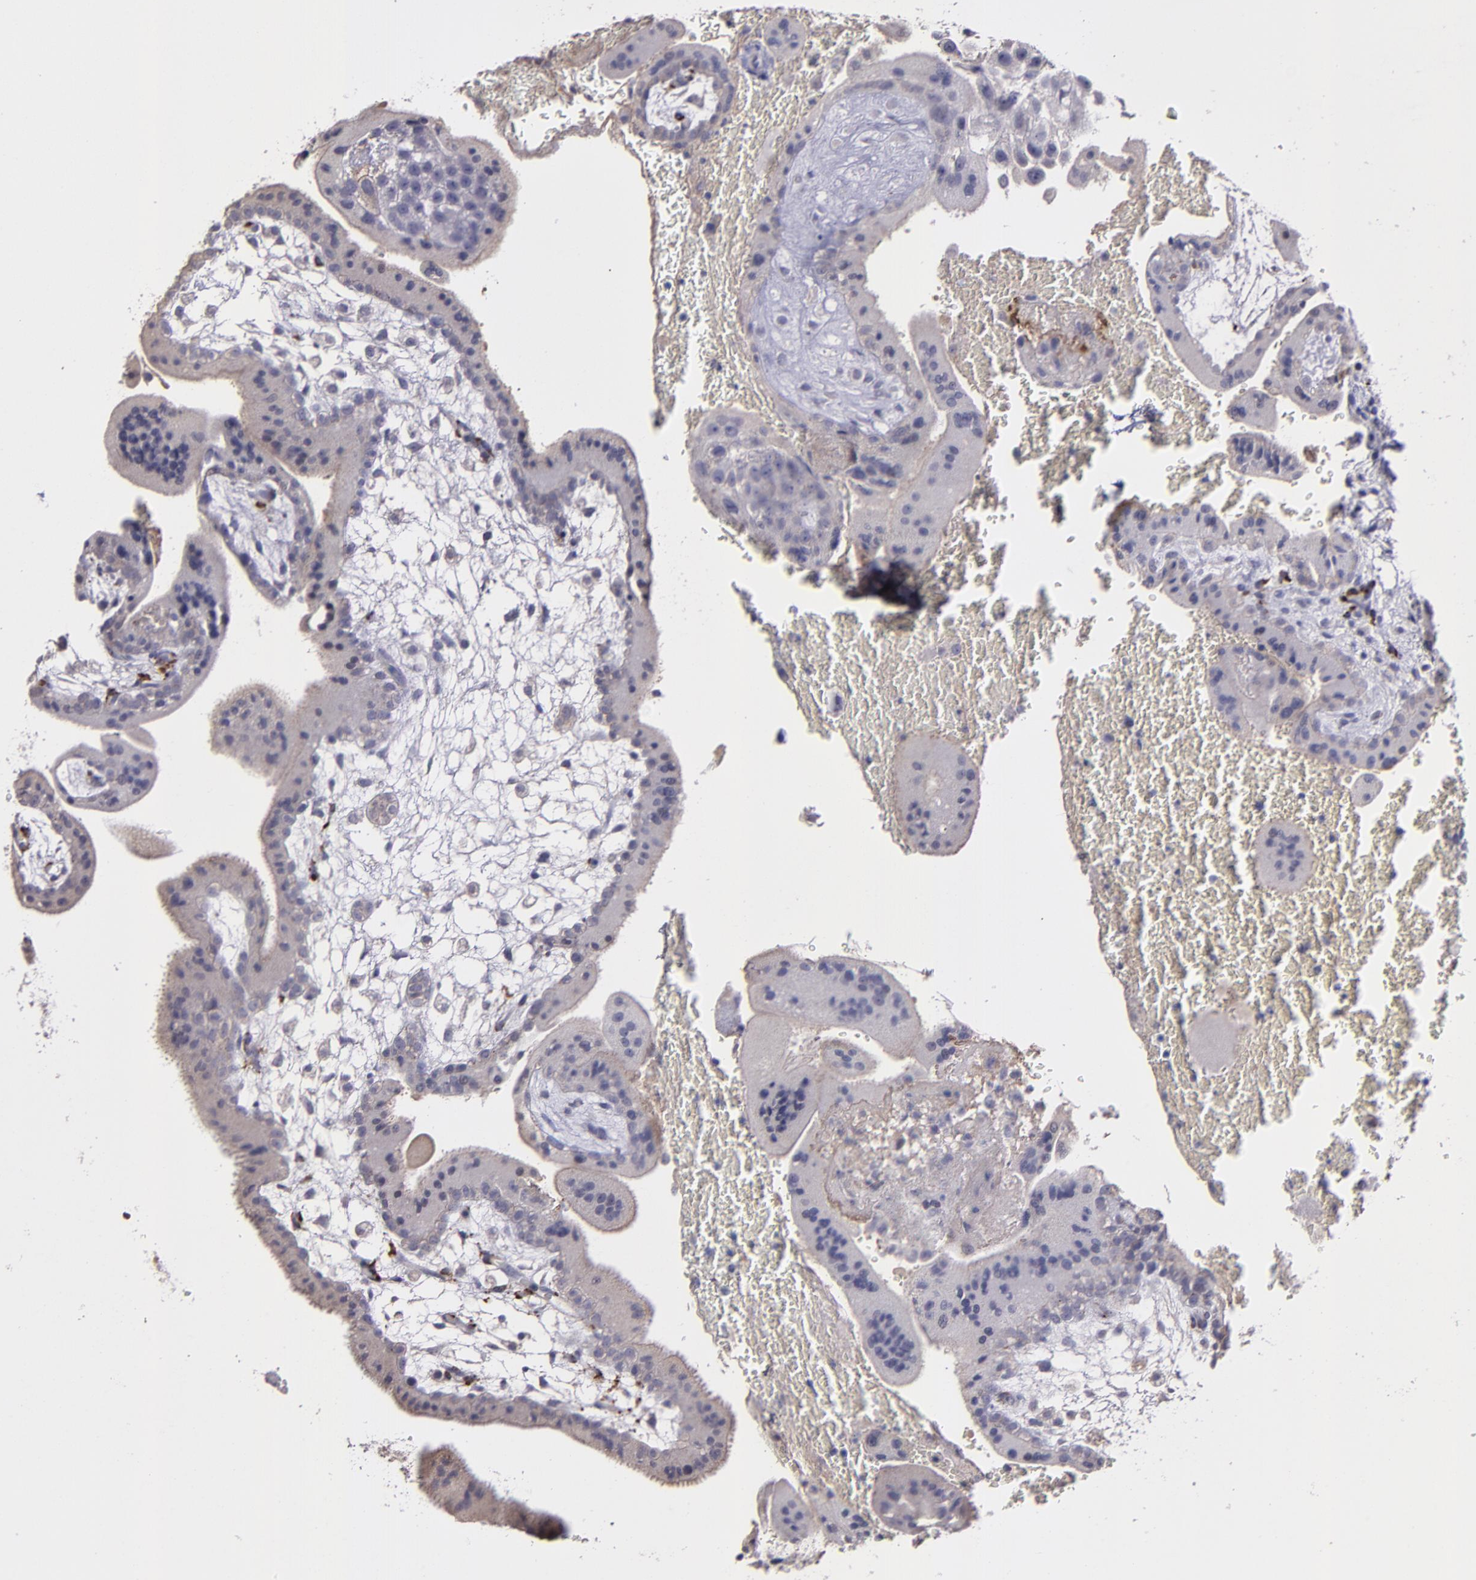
{"staining": {"intensity": "weak", "quantity": ">75%", "location": "cytoplasmic/membranous"}, "tissue": "placenta", "cell_type": "Trophoblastic cells", "image_type": "normal", "snomed": [{"axis": "morphology", "description": "Normal tissue, NOS"}, {"axis": "topography", "description": "Placenta"}], "caption": "About >75% of trophoblastic cells in benign placenta exhibit weak cytoplasmic/membranous protein positivity as visualized by brown immunohistochemical staining.", "gene": "MASP1", "patient": {"sex": "female", "age": 35}}